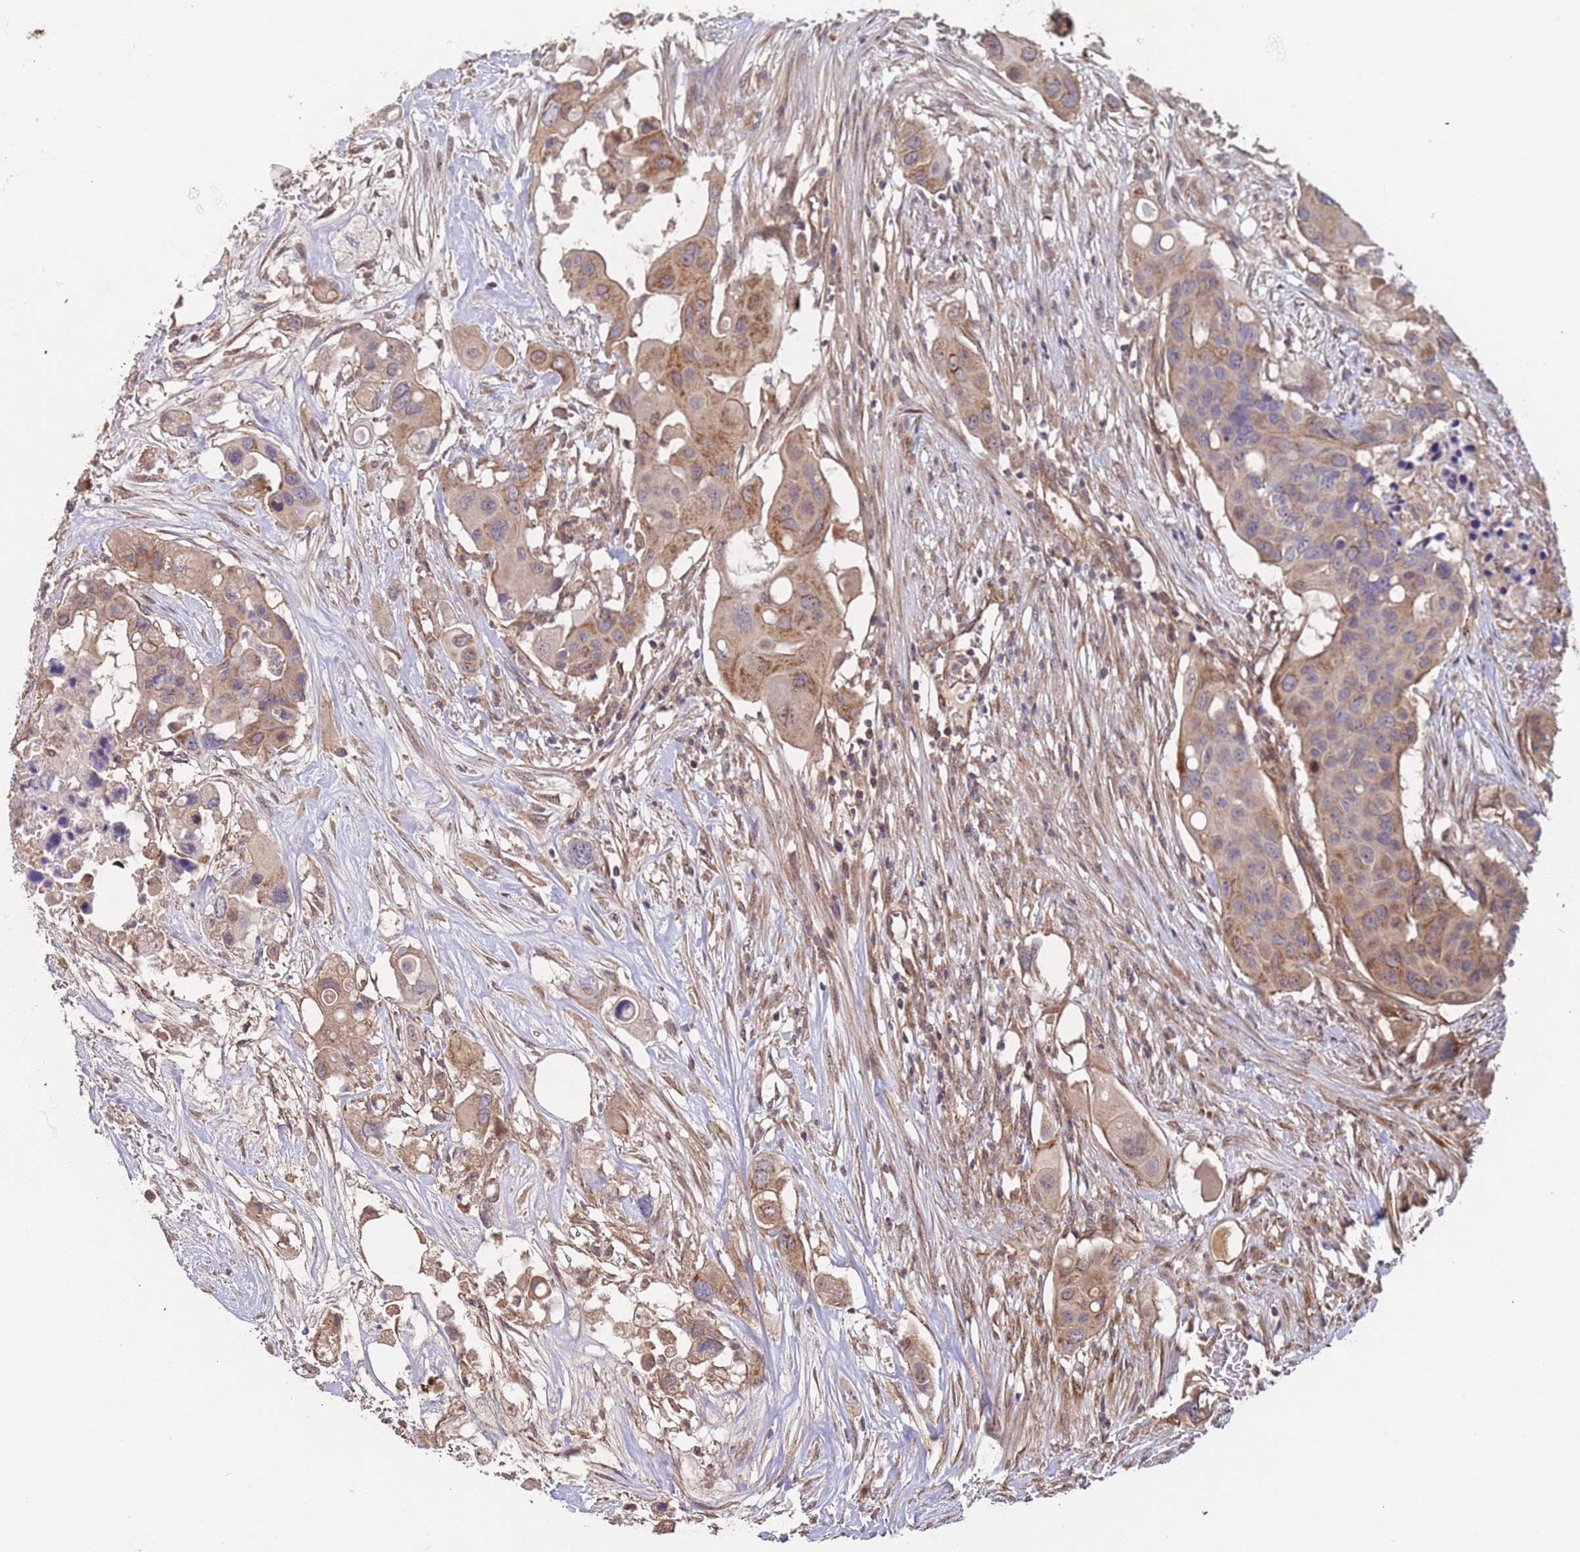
{"staining": {"intensity": "moderate", "quantity": "25%-75%", "location": "cytoplasmic/membranous"}, "tissue": "colorectal cancer", "cell_type": "Tumor cells", "image_type": "cancer", "snomed": [{"axis": "morphology", "description": "Adenocarcinoma, NOS"}, {"axis": "topography", "description": "Colon"}], "caption": "A high-resolution photomicrograph shows immunohistochemistry (IHC) staining of adenocarcinoma (colorectal), which reveals moderate cytoplasmic/membranous positivity in approximately 25%-75% of tumor cells.", "gene": "KANSL1L", "patient": {"sex": "male", "age": 77}}